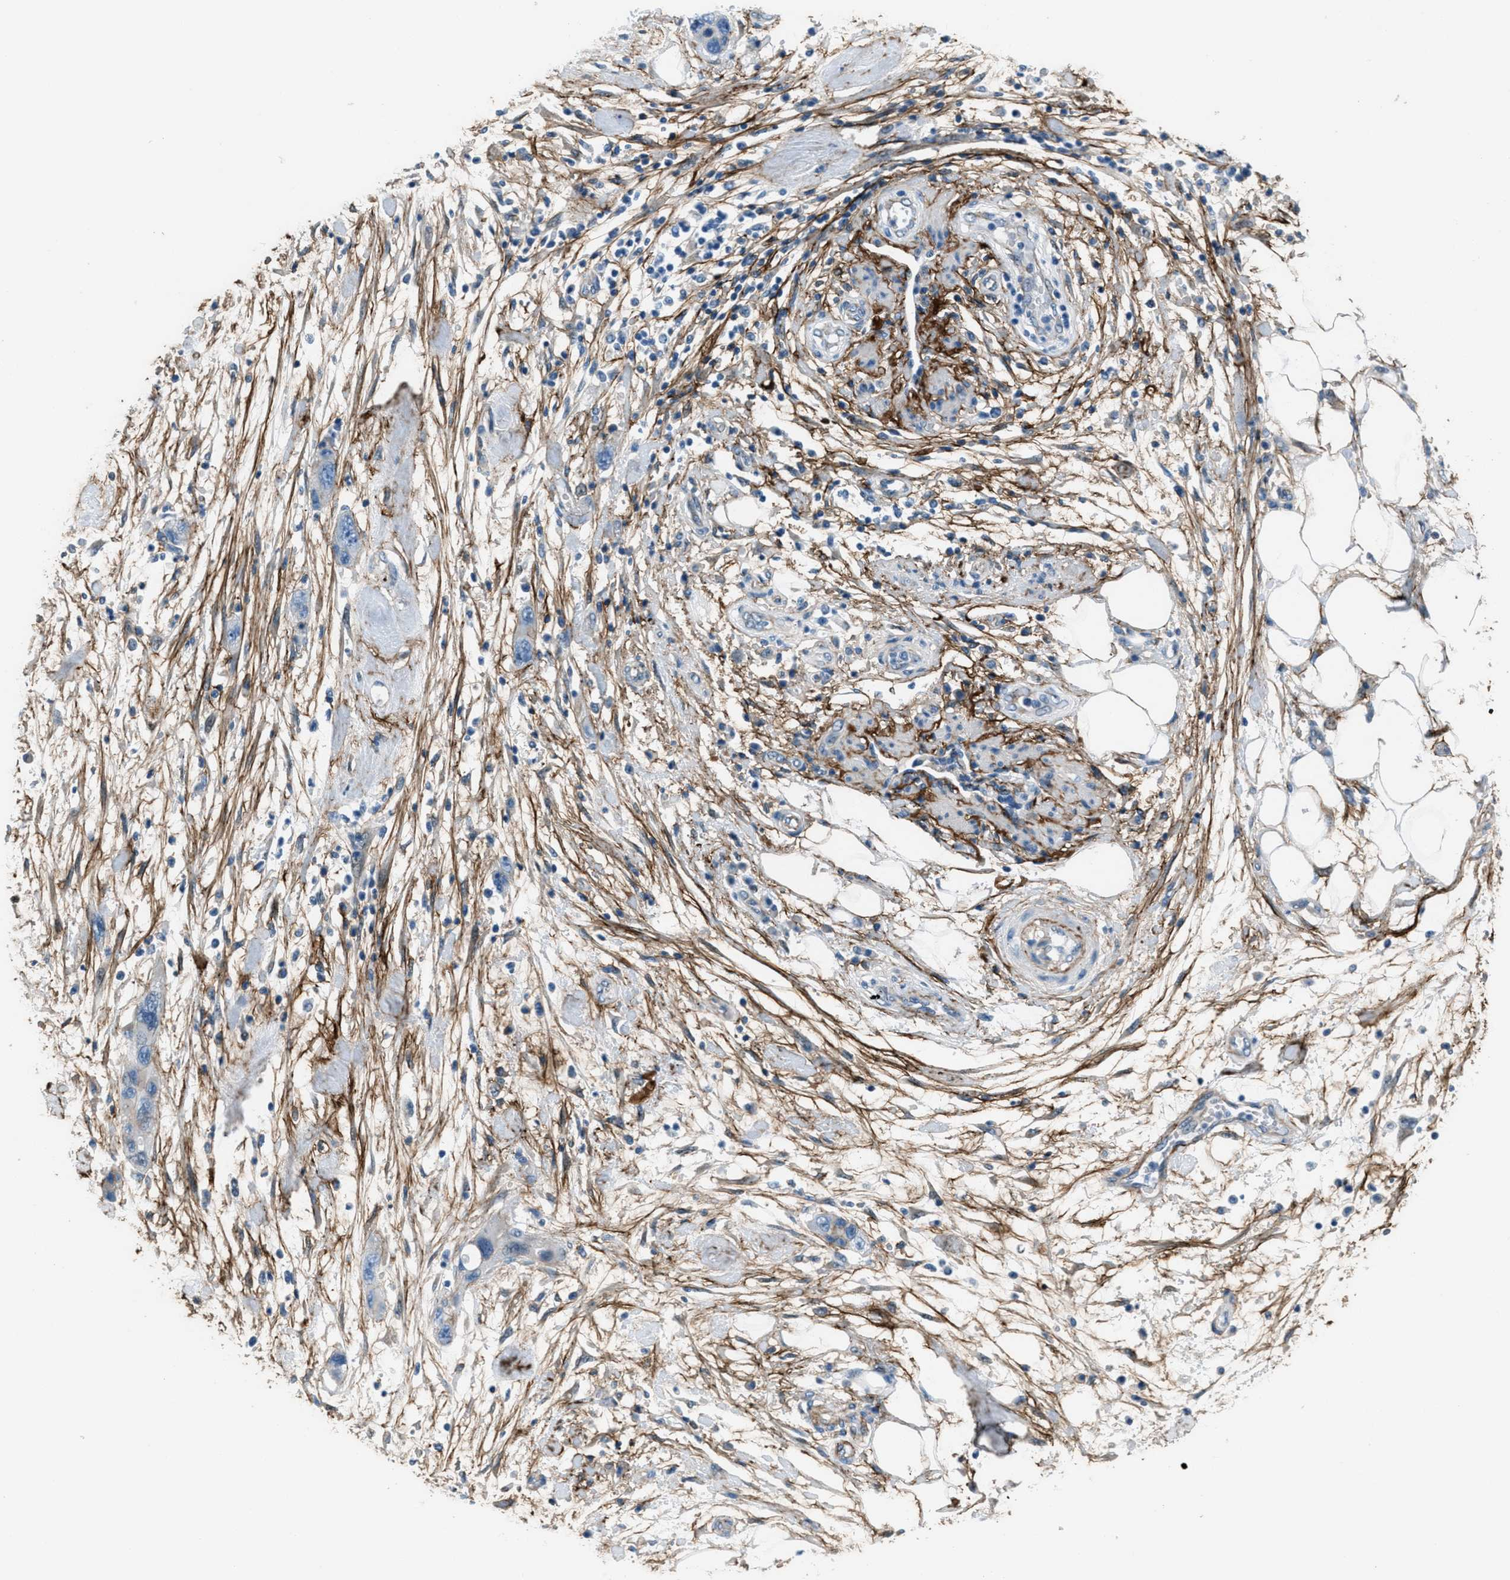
{"staining": {"intensity": "negative", "quantity": "none", "location": "none"}, "tissue": "pancreatic cancer", "cell_type": "Tumor cells", "image_type": "cancer", "snomed": [{"axis": "morphology", "description": "Normal tissue, NOS"}, {"axis": "morphology", "description": "Adenocarcinoma, NOS"}, {"axis": "topography", "description": "Pancreas"}], "caption": "Immunohistochemistry of pancreatic adenocarcinoma displays no positivity in tumor cells. Nuclei are stained in blue.", "gene": "FBN1", "patient": {"sex": "female", "age": 71}}